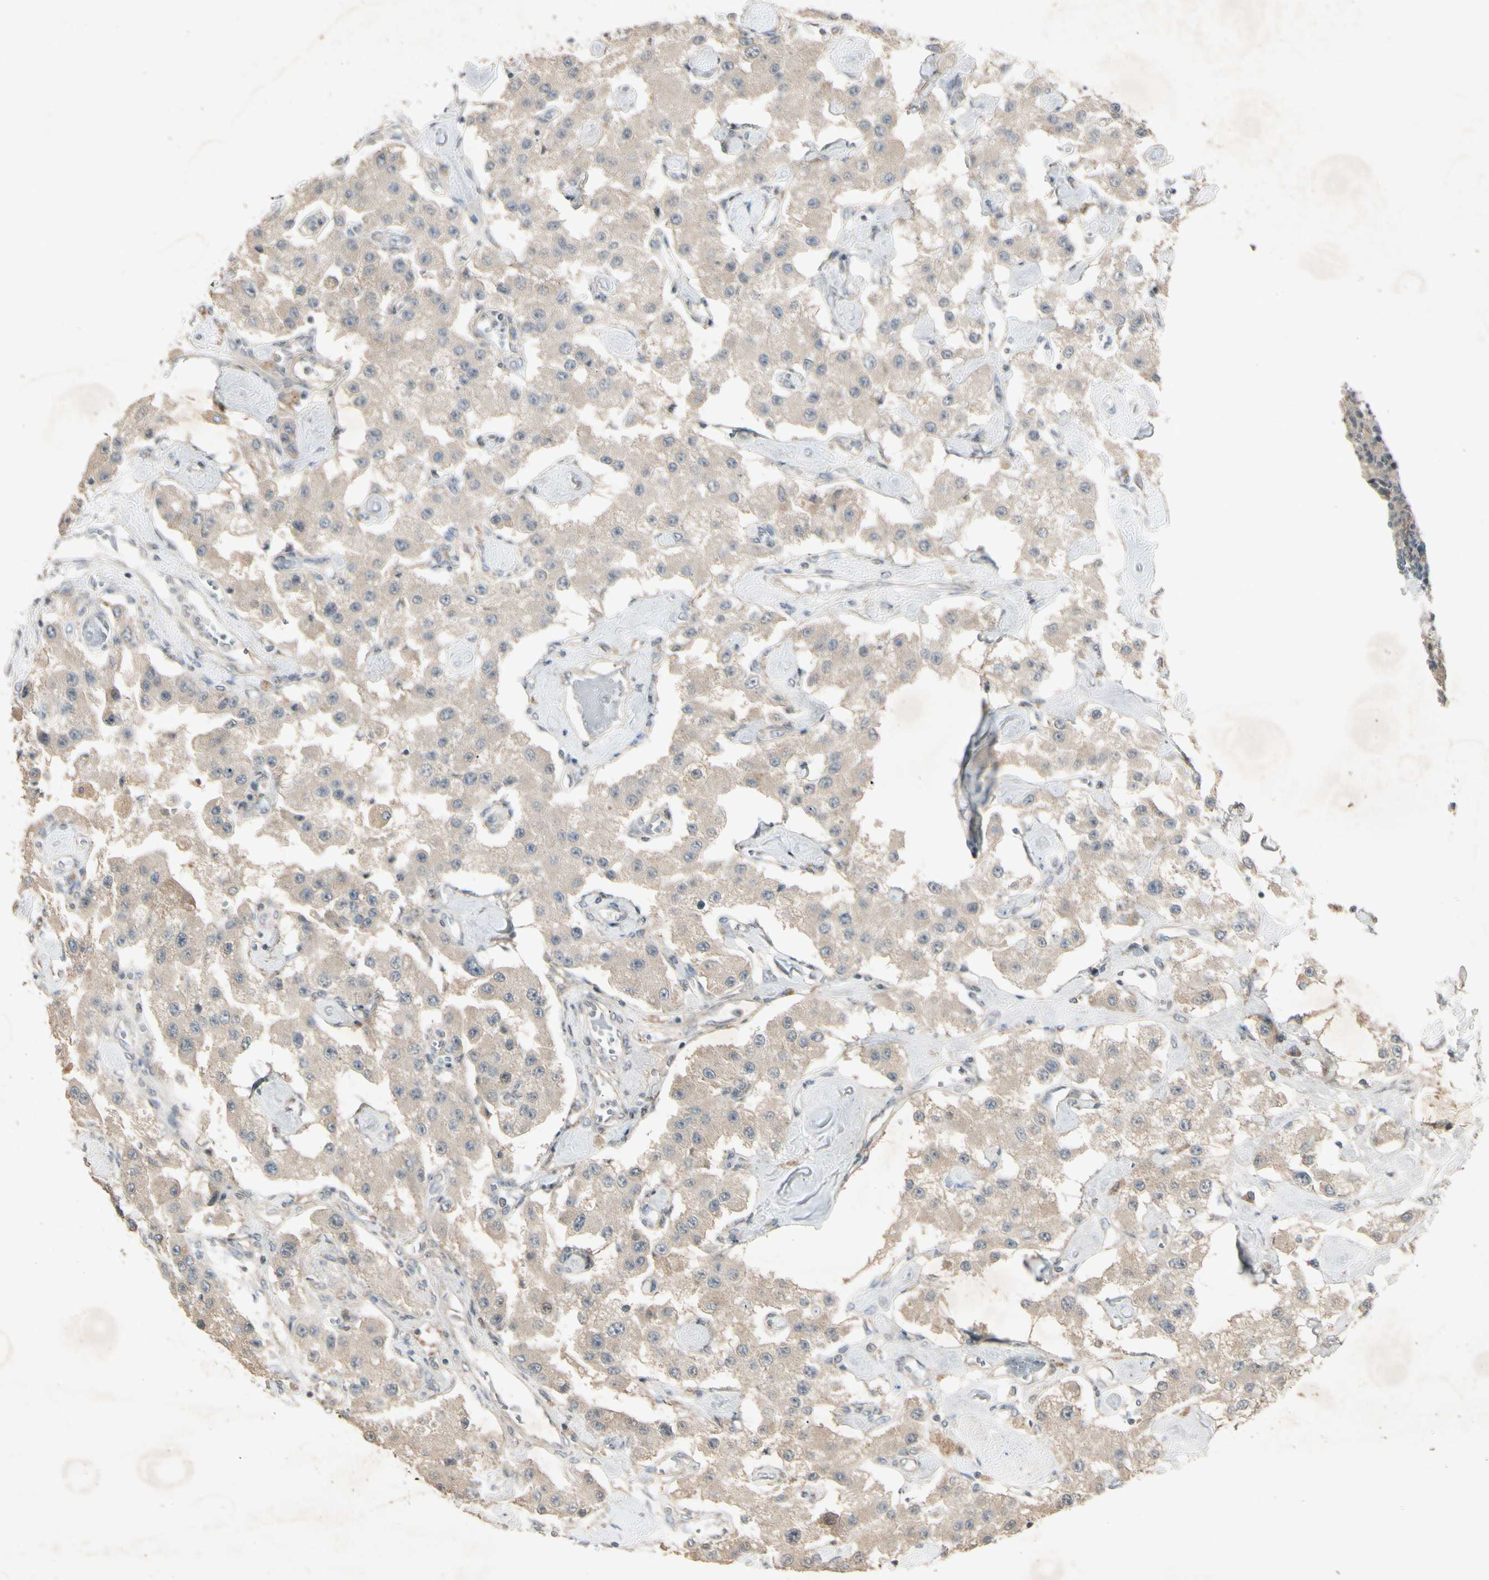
{"staining": {"intensity": "weak", "quantity": ">75%", "location": "cytoplasmic/membranous"}, "tissue": "carcinoid", "cell_type": "Tumor cells", "image_type": "cancer", "snomed": [{"axis": "morphology", "description": "Carcinoid, malignant, NOS"}, {"axis": "topography", "description": "Pancreas"}], "caption": "Carcinoid (malignant) stained with DAB (3,3'-diaminobenzidine) immunohistochemistry demonstrates low levels of weak cytoplasmic/membranous staining in about >75% of tumor cells.", "gene": "FHDC1", "patient": {"sex": "male", "age": 41}}